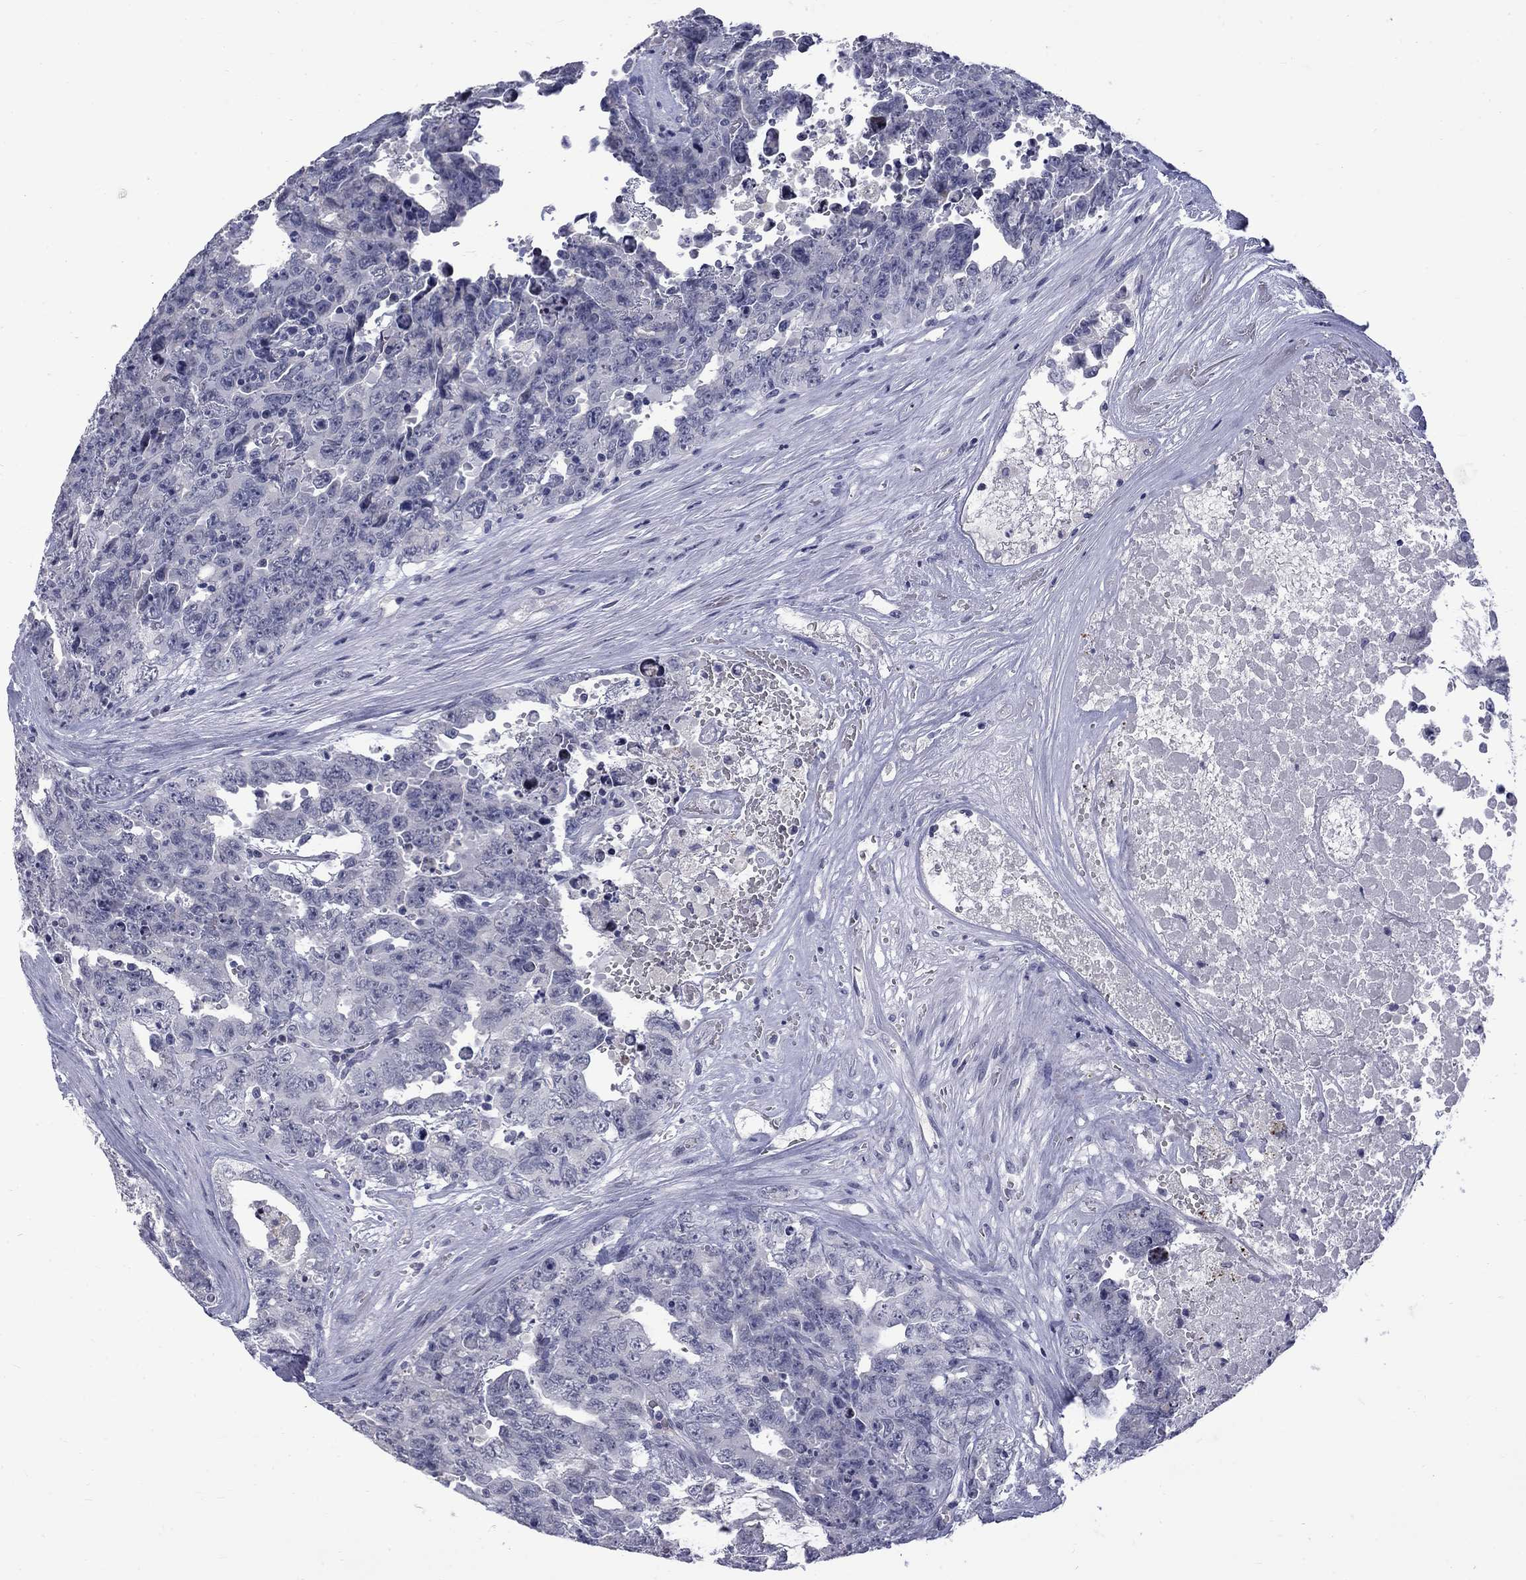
{"staining": {"intensity": "negative", "quantity": "none", "location": "none"}, "tissue": "testis cancer", "cell_type": "Tumor cells", "image_type": "cancer", "snomed": [{"axis": "morphology", "description": "Carcinoma, Embryonal, NOS"}, {"axis": "topography", "description": "Testis"}], "caption": "Immunohistochemical staining of testis cancer (embryonal carcinoma) shows no significant expression in tumor cells.", "gene": "CTNND2", "patient": {"sex": "male", "age": 24}}